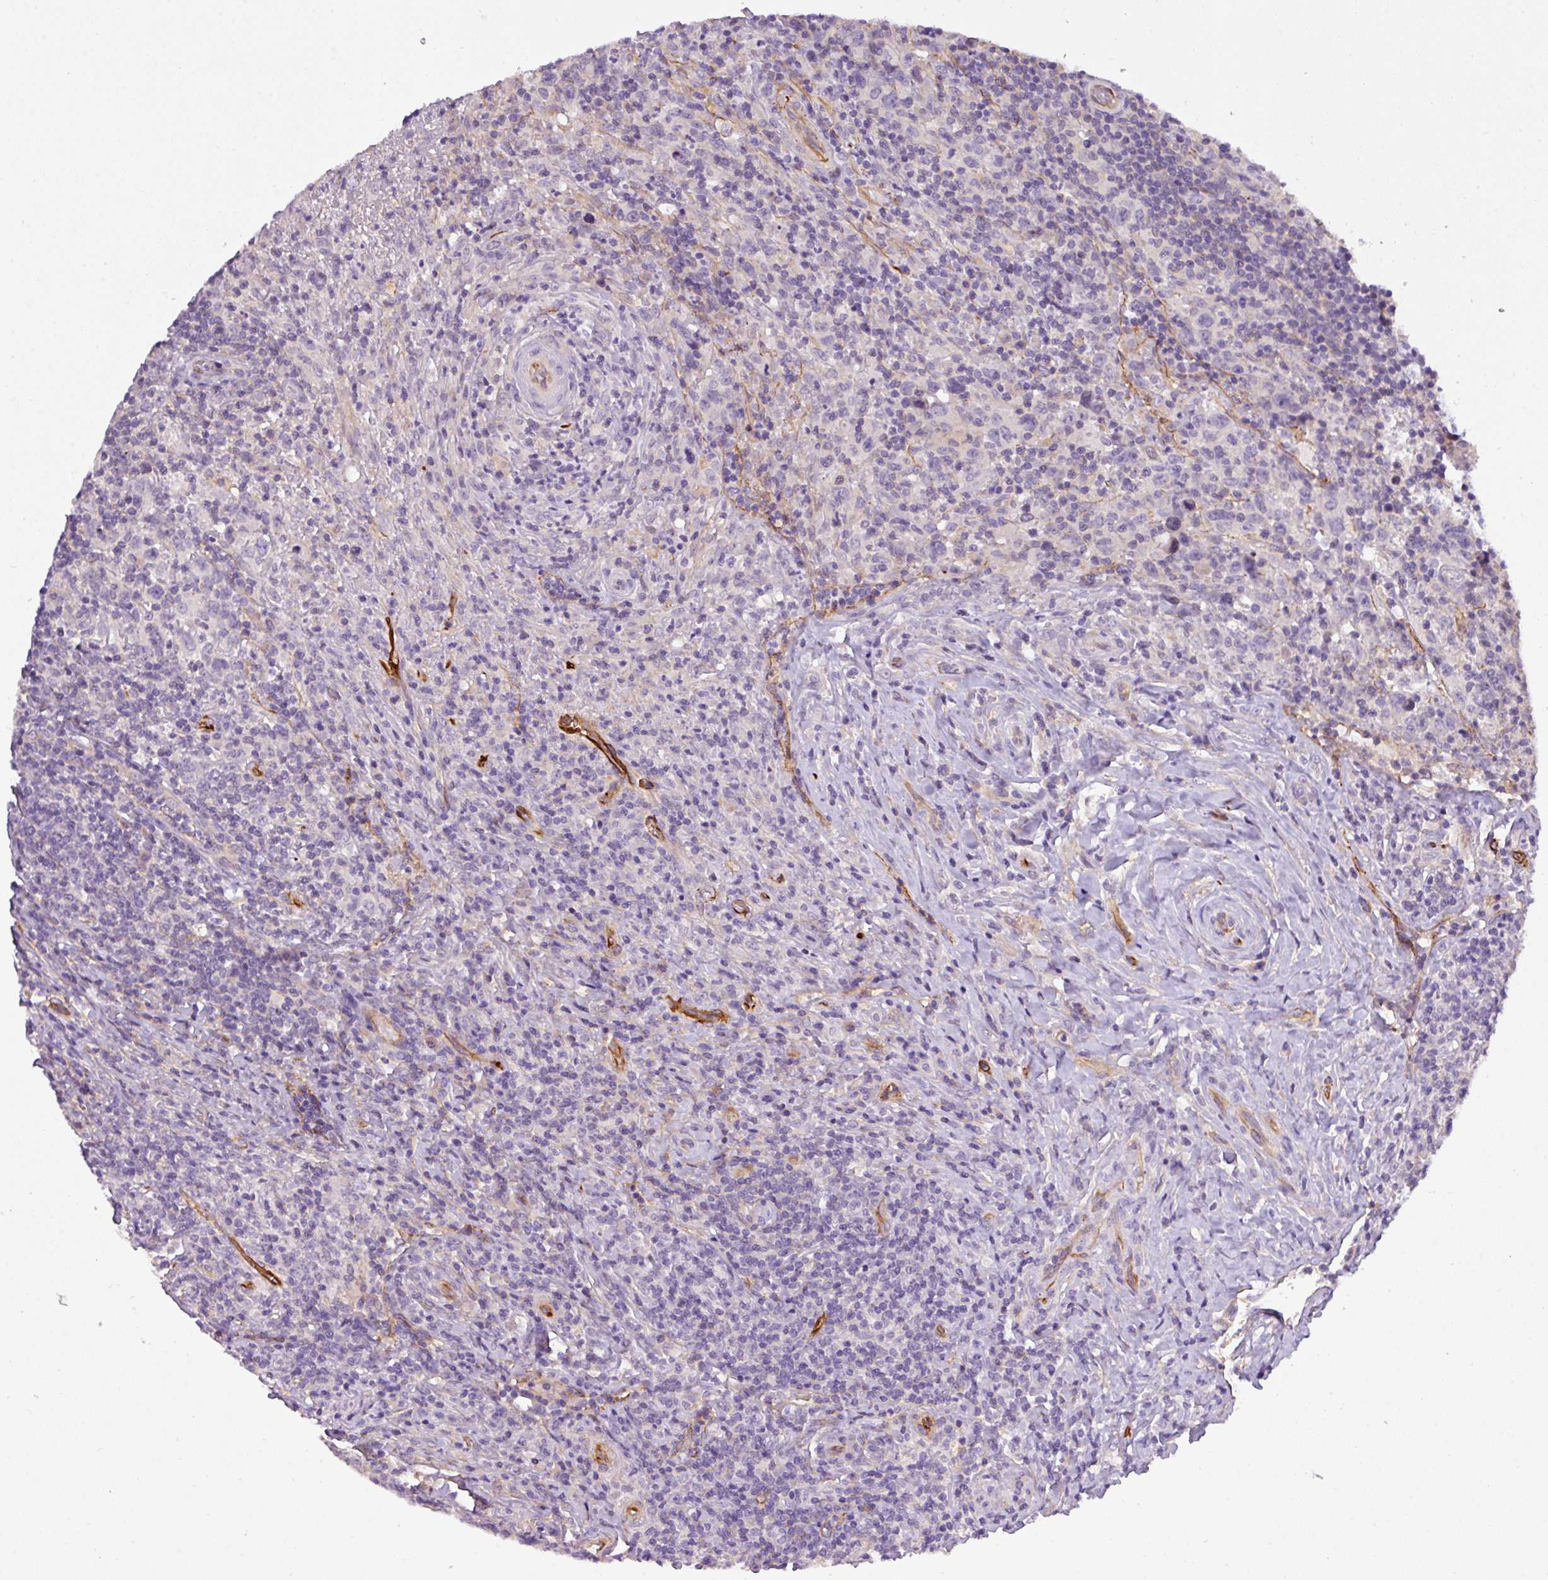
{"staining": {"intensity": "negative", "quantity": "none", "location": "none"}, "tissue": "lymphoma", "cell_type": "Tumor cells", "image_type": "cancer", "snomed": [{"axis": "morphology", "description": "Hodgkin's disease, NOS"}, {"axis": "topography", "description": "Lymph node"}], "caption": "A high-resolution image shows immunohistochemistry staining of Hodgkin's disease, which displays no significant positivity in tumor cells.", "gene": "PARD6A", "patient": {"sex": "female", "age": 18}}